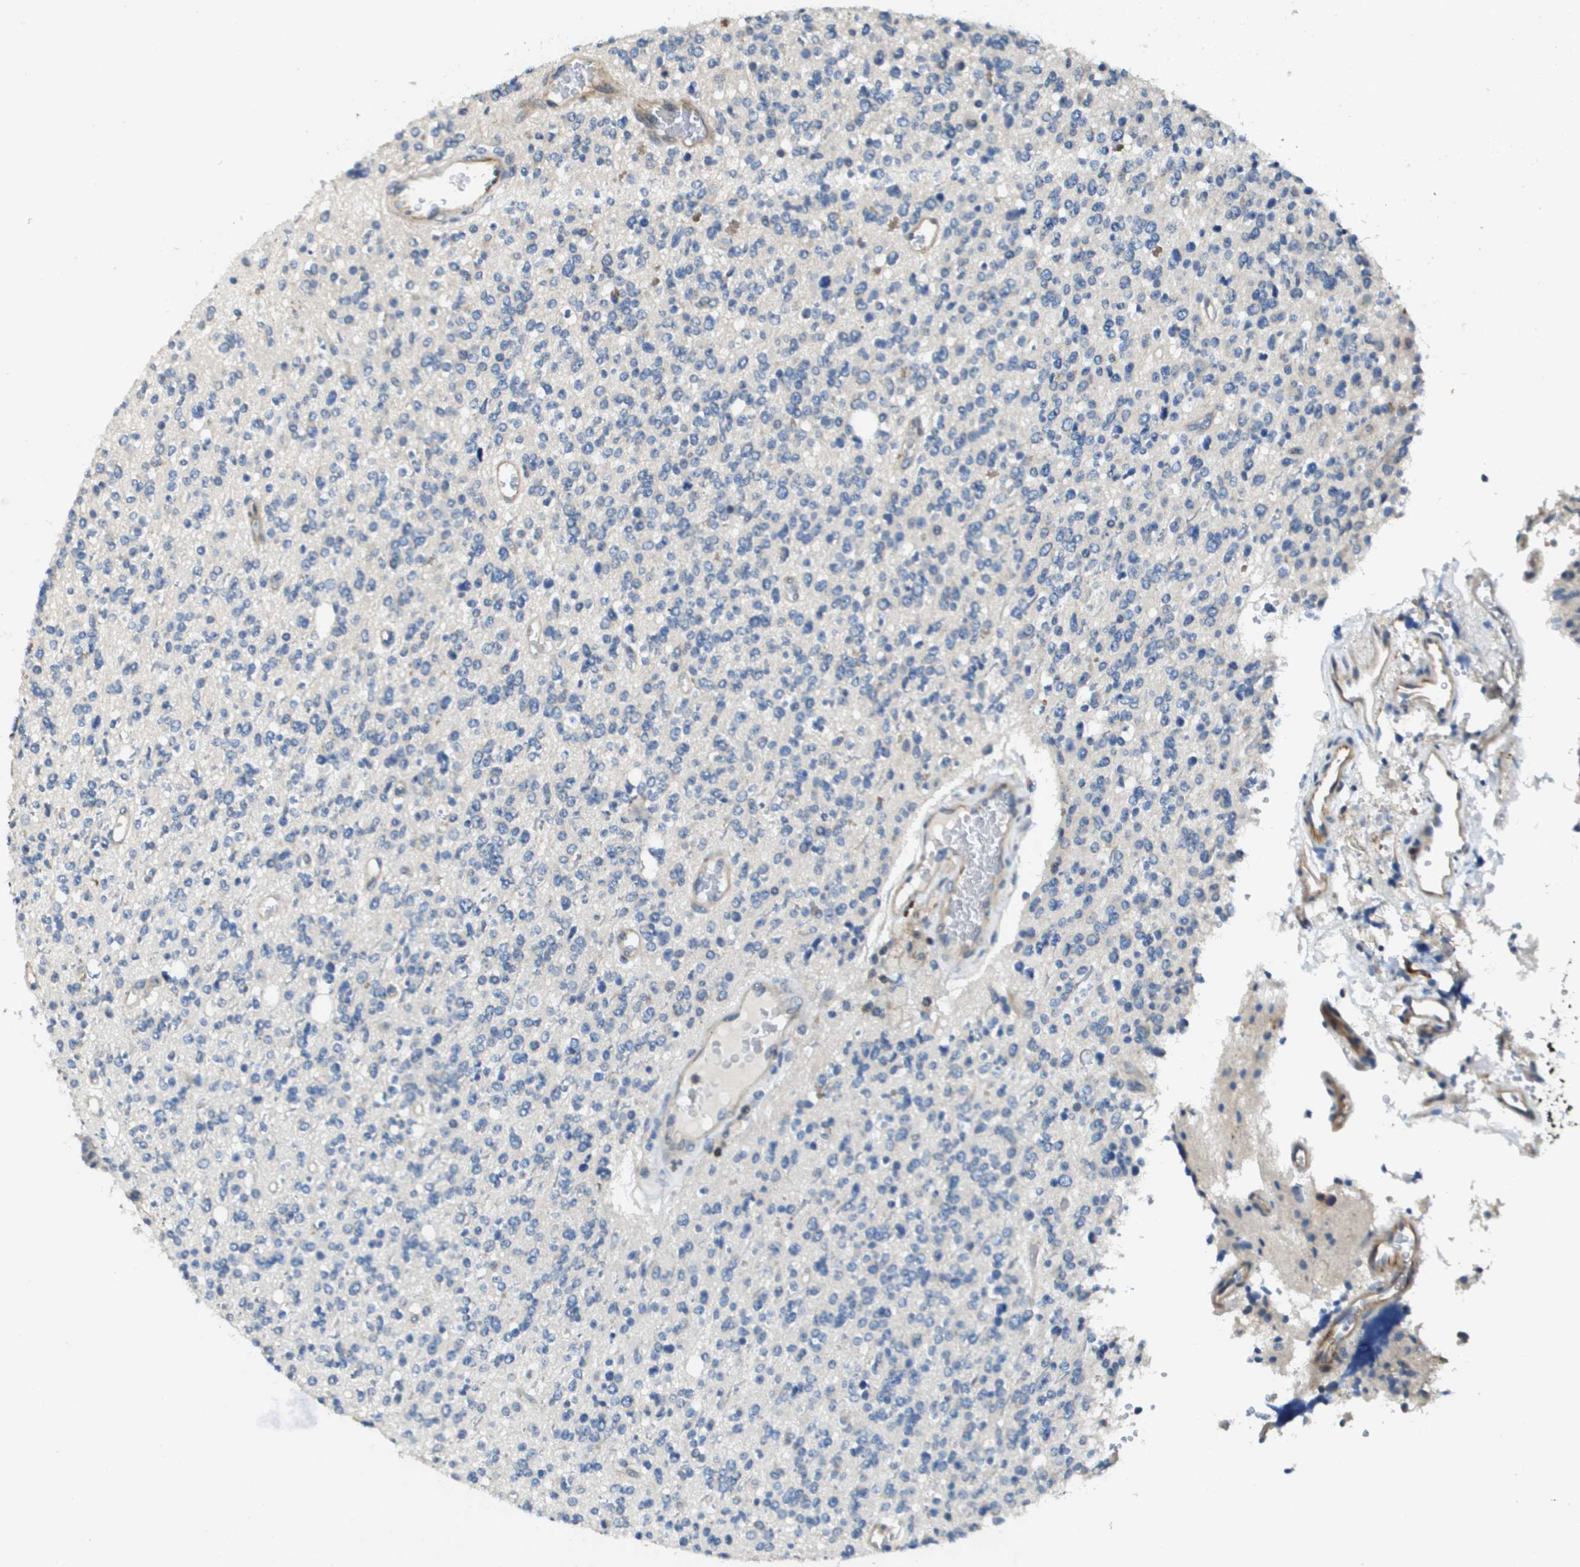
{"staining": {"intensity": "negative", "quantity": "none", "location": "none"}, "tissue": "glioma", "cell_type": "Tumor cells", "image_type": "cancer", "snomed": [{"axis": "morphology", "description": "Glioma, malignant, High grade"}, {"axis": "topography", "description": "Brain"}], "caption": "This is an IHC histopathology image of glioma. There is no expression in tumor cells.", "gene": "SCN4B", "patient": {"sex": "male", "age": 34}}